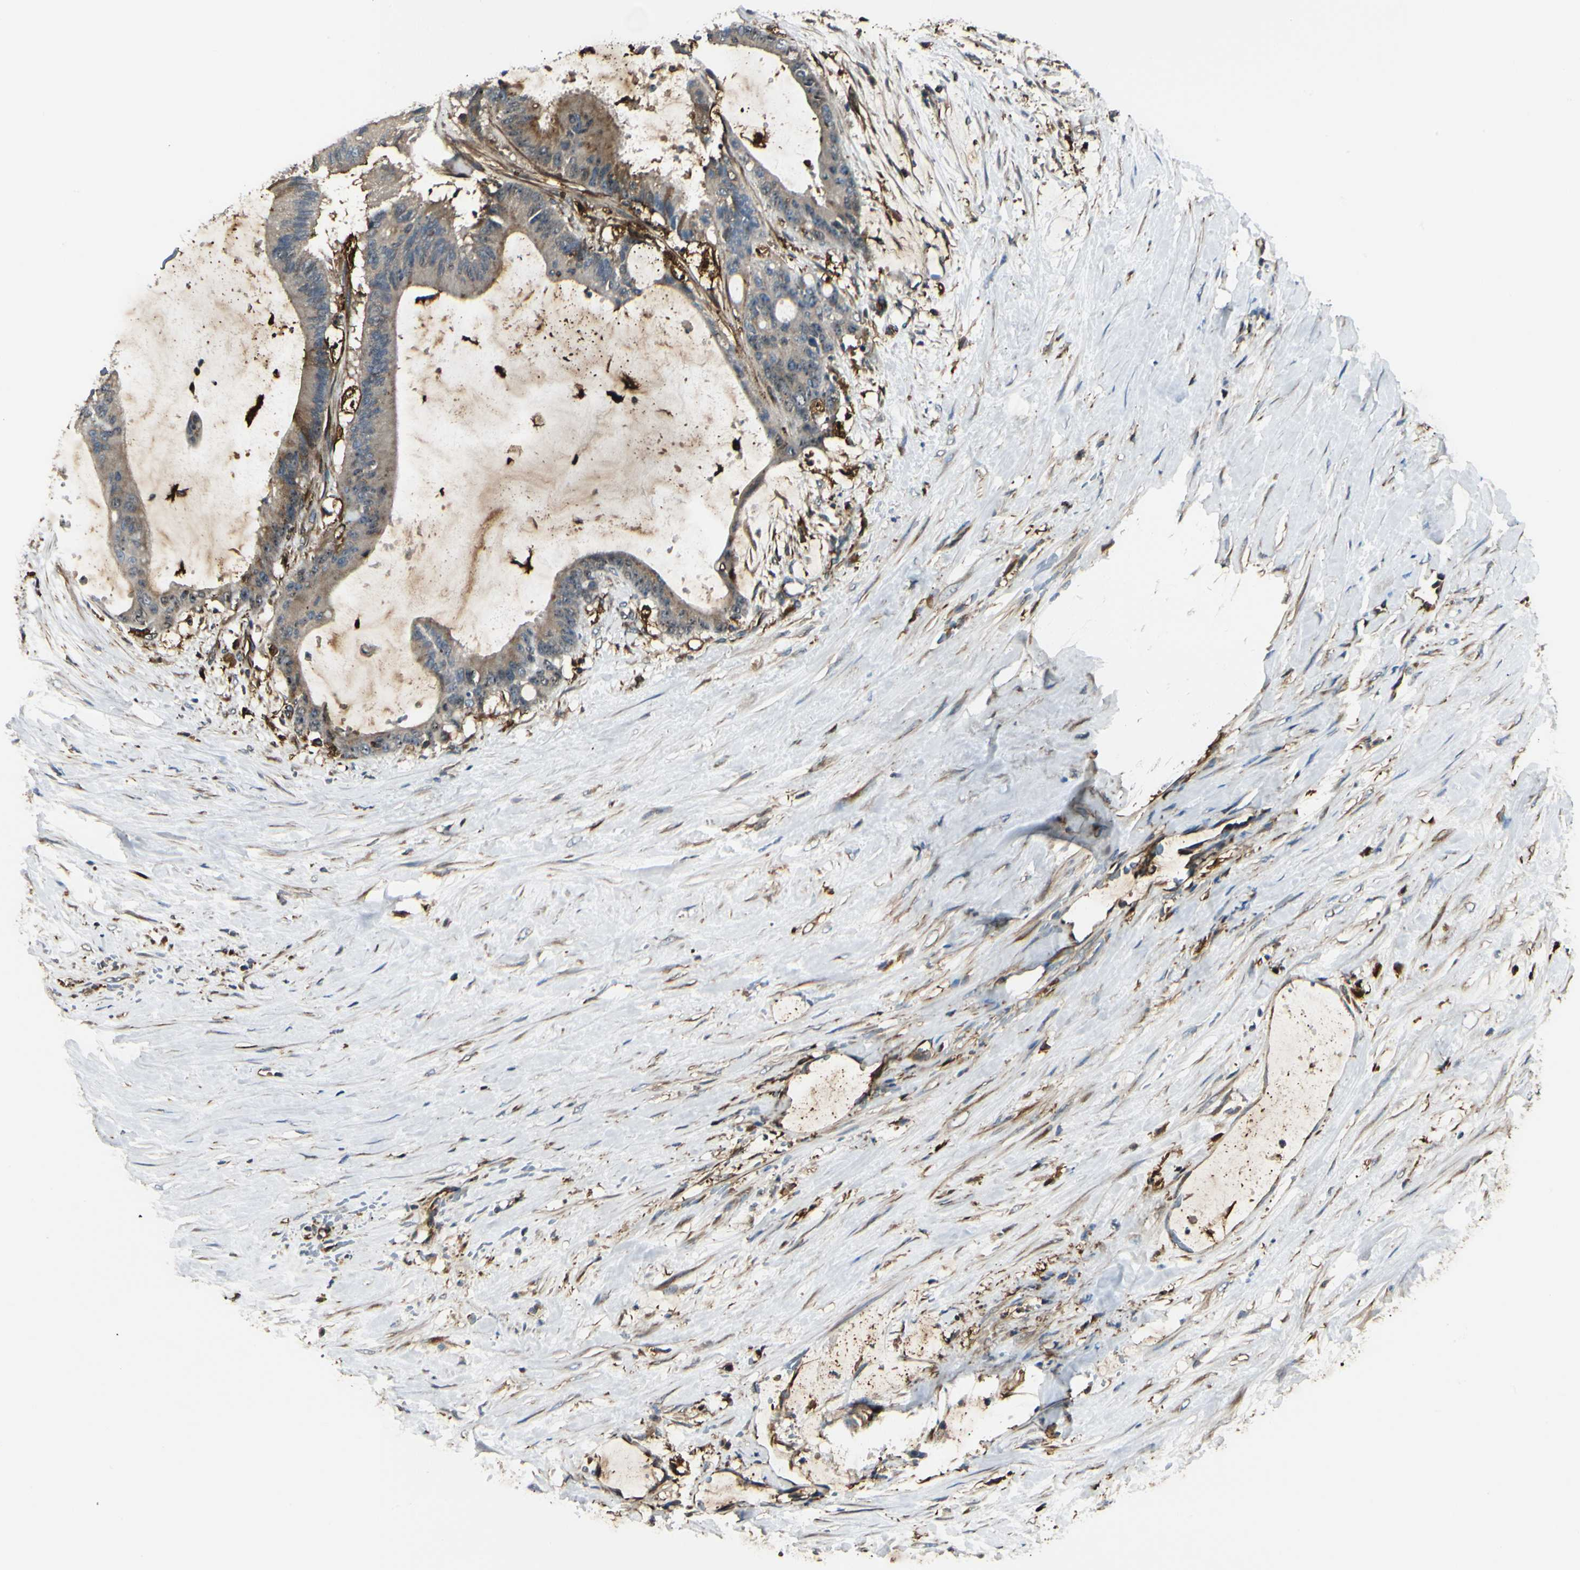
{"staining": {"intensity": "weak", "quantity": "25%-75%", "location": "cytoplasmic/membranous"}, "tissue": "liver cancer", "cell_type": "Tumor cells", "image_type": "cancer", "snomed": [{"axis": "morphology", "description": "Cholangiocarcinoma"}, {"axis": "topography", "description": "Liver"}], "caption": "Weak cytoplasmic/membranous staining for a protein is seen in approximately 25%-75% of tumor cells of liver cancer (cholangiocarcinoma) using immunohistochemistry (IHC).", "gene": "FTH1", "patient": {"sex": "female", "age": 73}}